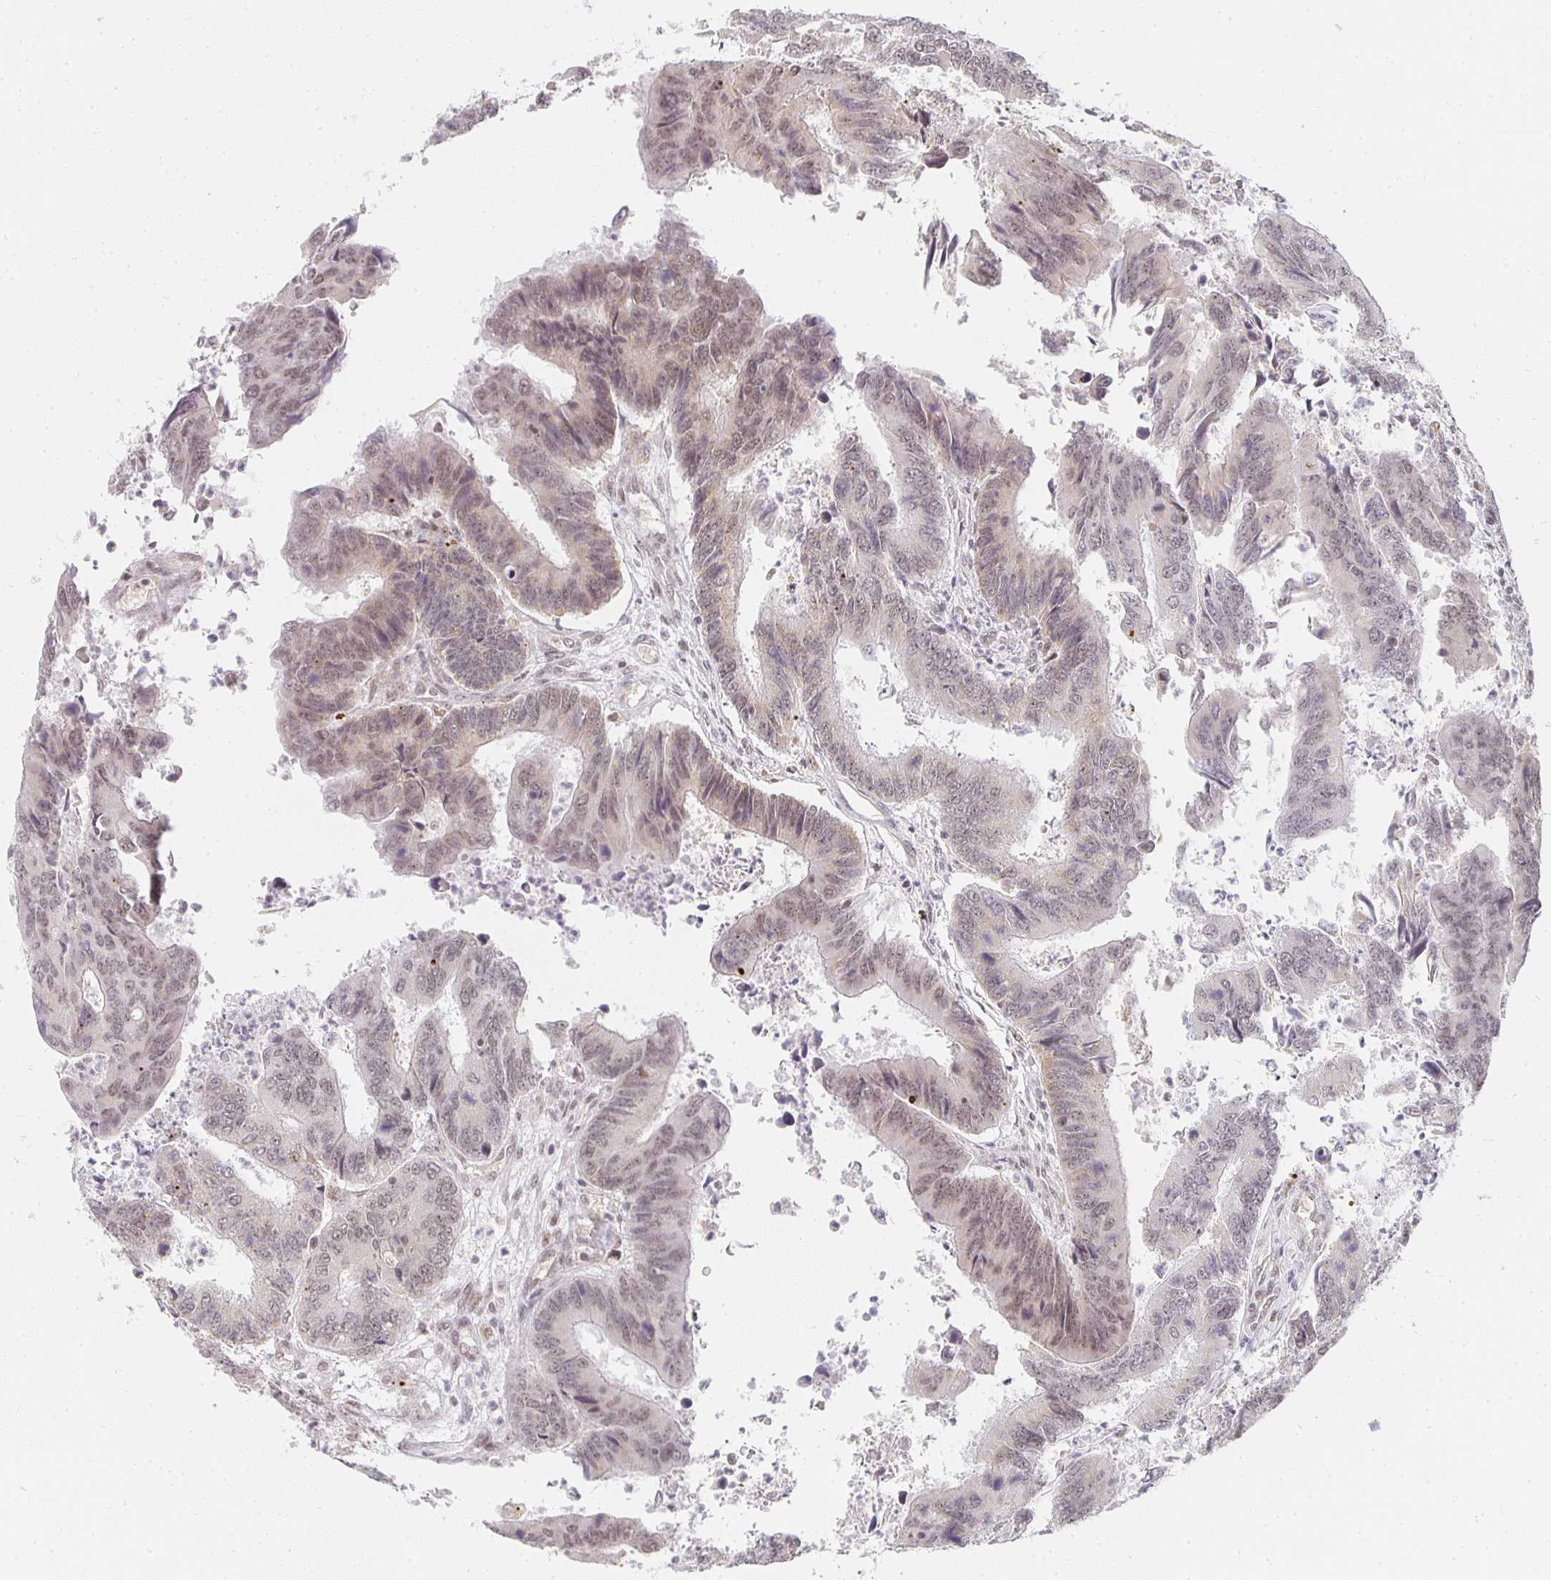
{"staining": {"intensity": "weak", "quantity": "25%-75%", "location": "nuclear"}, "tissue": "colorectal cancer", "cell_type": "Tumor cells", "image_type": "cancer", "snomed": [{"axis": "morphology", "description": "Adenocarcinoma, NOS"}, {"axis": "topography", "description": "Colon"}], "caption": "Adenocarcinoma (colorectal) stained for a protein reveals weak nuclear positivity in tumor cells. The protein of interest is stained brown, and the nuclei are stained in blue (DAB (3,3'-diaminobenzidine) IHC with brightfield microscopy, high magnification).", "gene": "SMARCA2", "patient": {"sex": "female", "age": 67}}